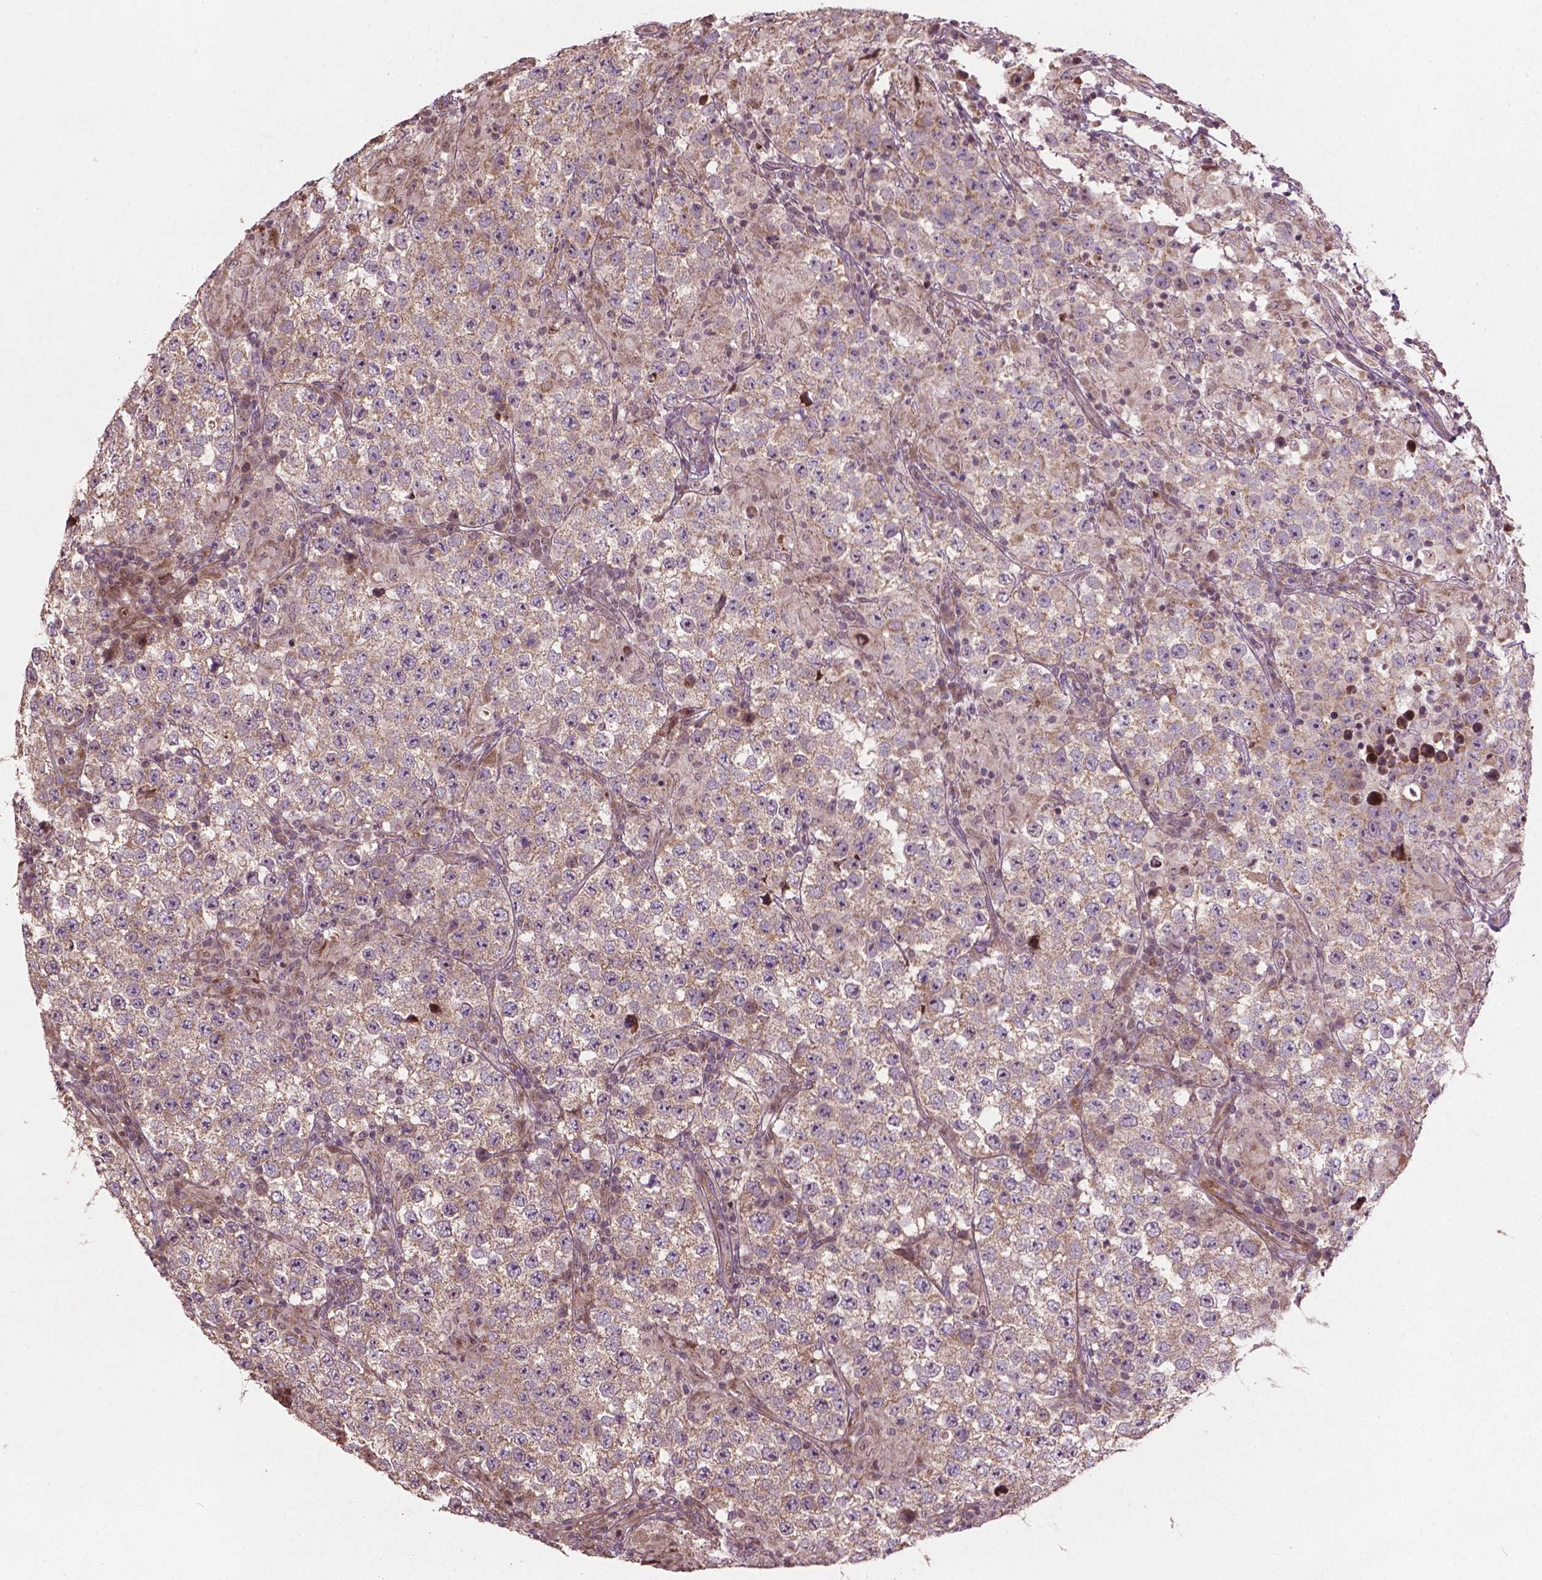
{"staining": {"intensity": "weak", "quantity": "25%-75%", "location": "cytoplasmic/membranous"}, "tissue": "testis cancer", "cell_type": "Tumor cells", "image_type": "cancer", "snomed": [{"axis": "morphology", "description": "Seminoma, NOS"}, {"axis": "morphology", "description": "Carcinoma, Embryonal, NOS"}, {"axis": "topography", "description": "Testis"}], "caption": "Weak cytoplasmic/membranous protein staining is appreciated in about 25%-75% of tumor cells in testis cancer (embryonal carcinoma).", "gene": "B3GALNT2", "patient": {"sex": "male", "age": 41}}